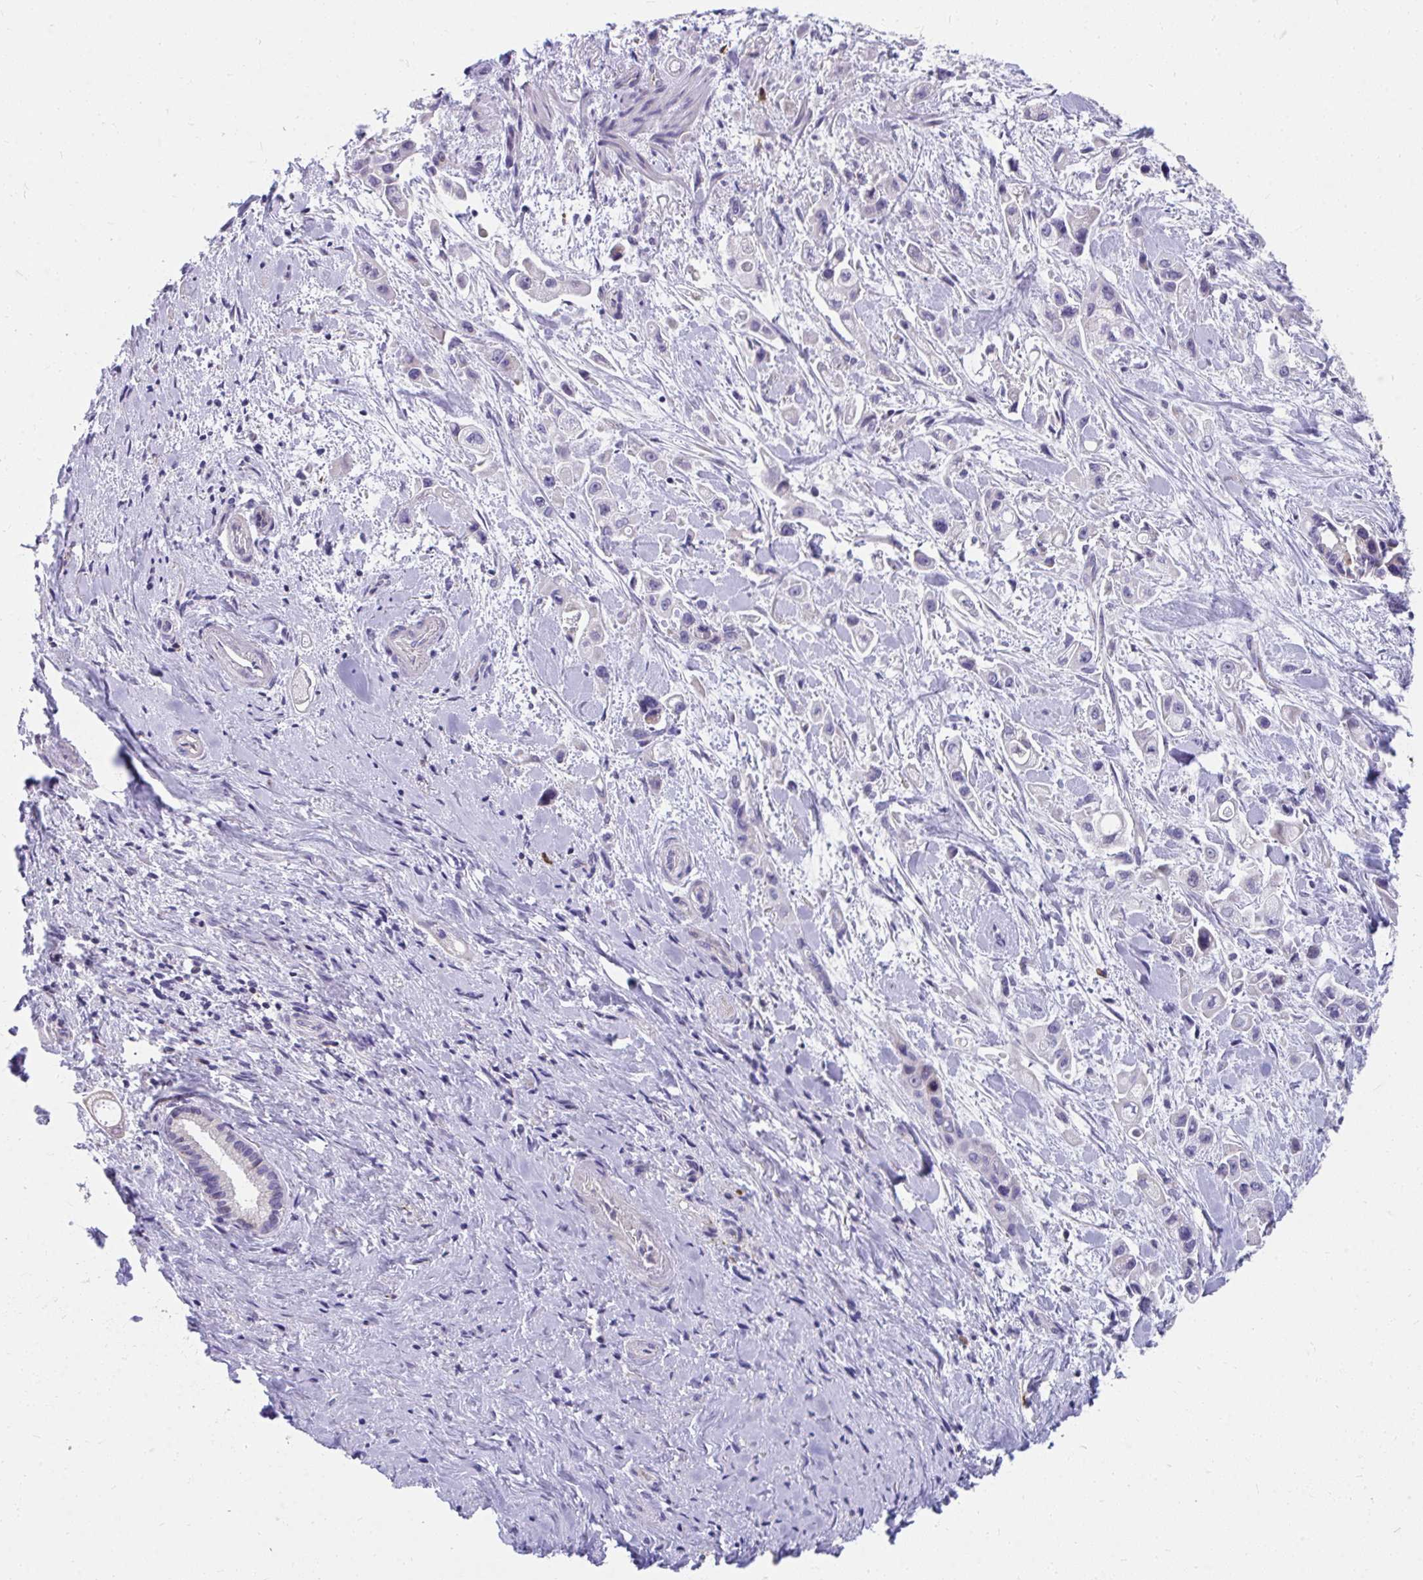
{"staining": {"intensity": "negative", "quantity": "none", "location": "none"}, "tissue": "pancreatic cancer", "cell_type": "Tumor cells", "image_type": "cancer", "snomed": [{"axis": "morphology", "description": "Adenocarcinoma, NOS"}, {"axis": "topography", "description": "Pancreas"}], "caption": "Photomicrograph shows no protein expression in tumor cells of pancreatic adenocarcinoma tissue.", "gene": "SLAMF7", "patient": {"sex": "female", "age": 66}}